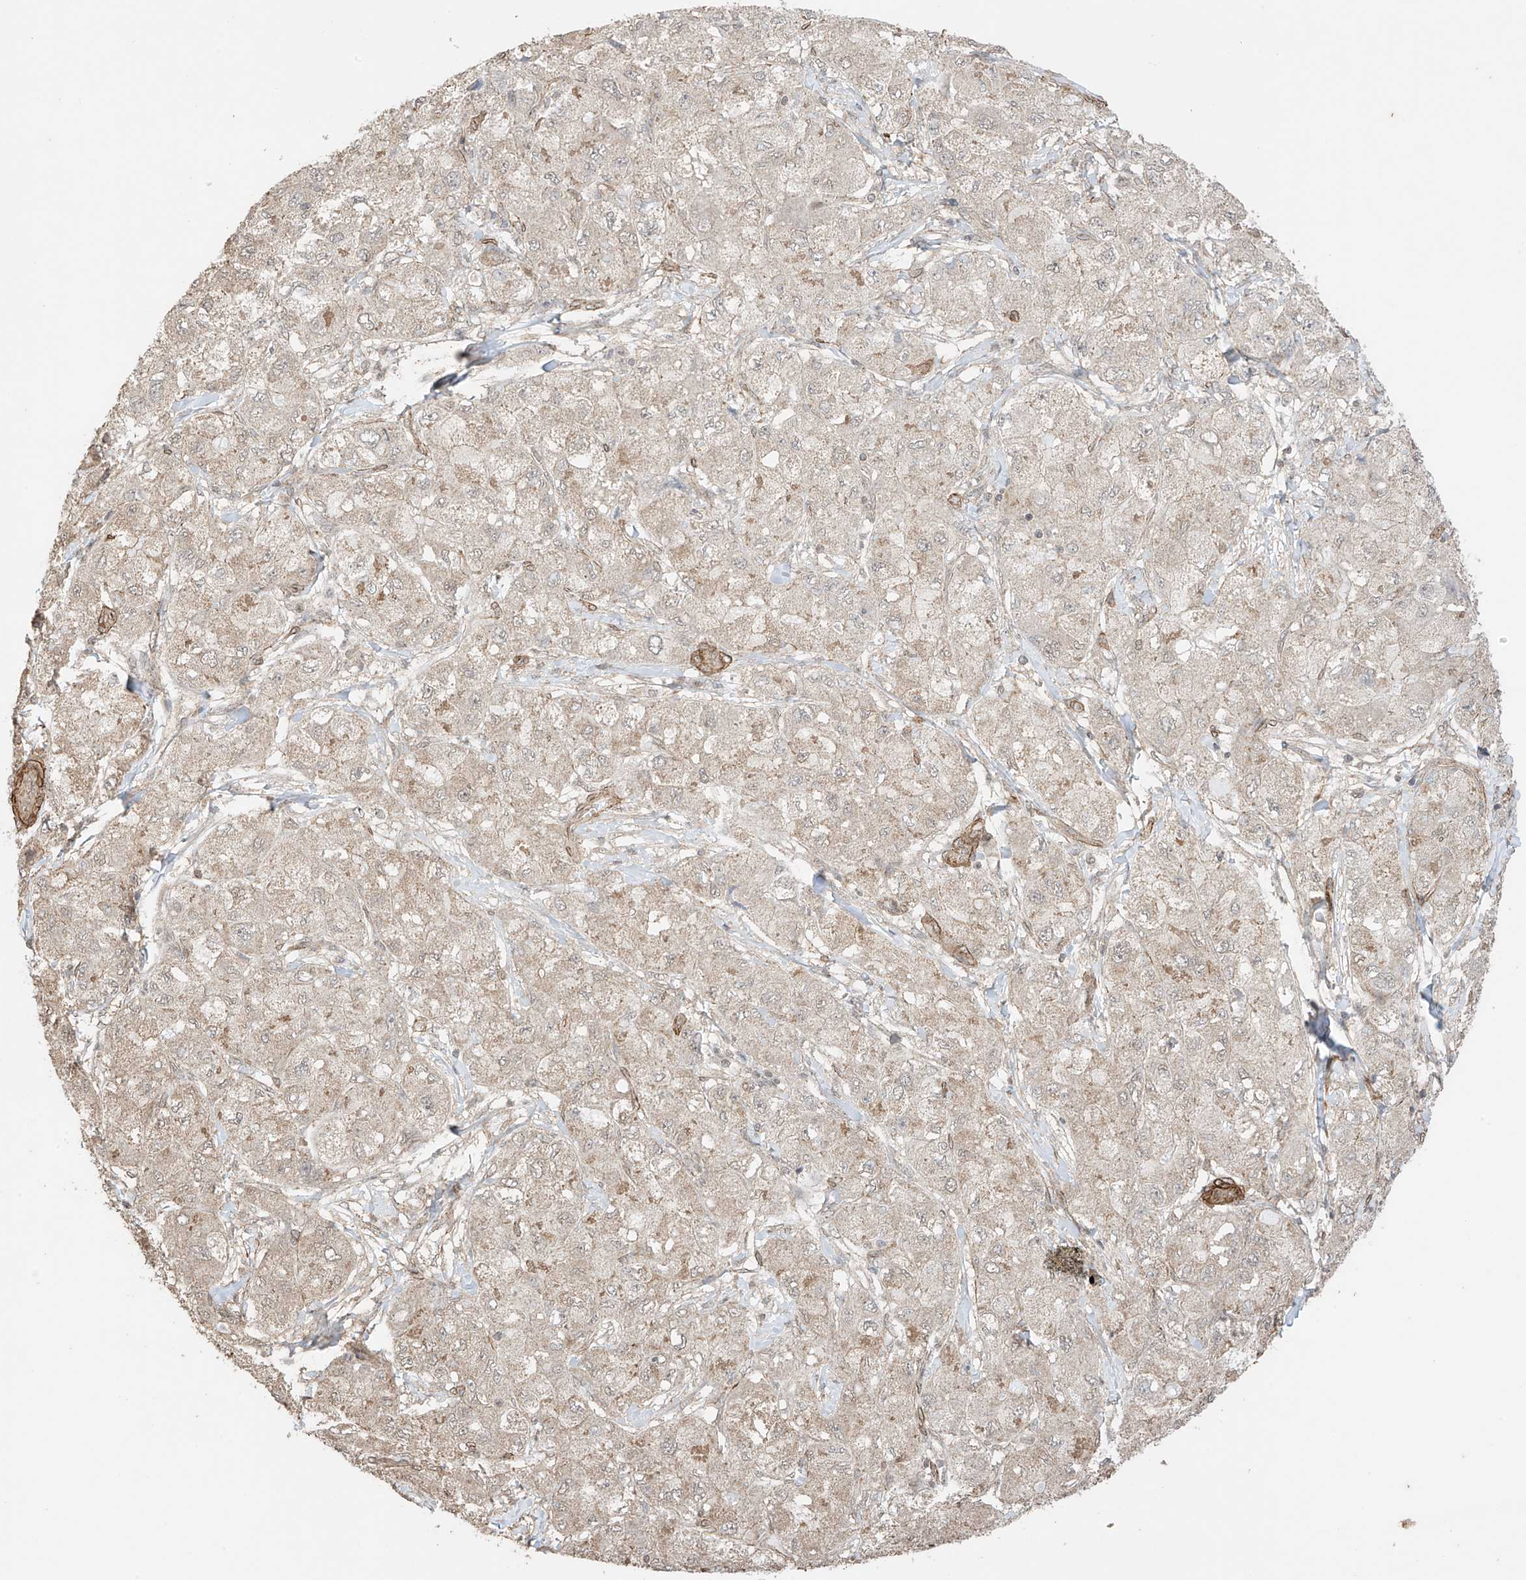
{"staining": {"intensity": "moderate", "quantity": "25%-75%", "location": "cytoplasmic/membranous,nuclear"}, "tissue": "liver cancer", "cell_type": "Tumor cells", "image_type": "cancer", "snomed": [{"axis": "morphology", "description": "Carcinoma, Hepatocellular, NOS"}, {"axis": "topography", "description": "Liver"}], "caption": "The image displays staining of liver cancer, revealing moderate cytoplasmic/membranous and nuclear protein positivity (brown color) within tumor cells. (brown staining indicates protein expression, while blue staining denotes nuclei).", "gene": "TTLL5", "patient": {"sex": "male", "age": 80}}